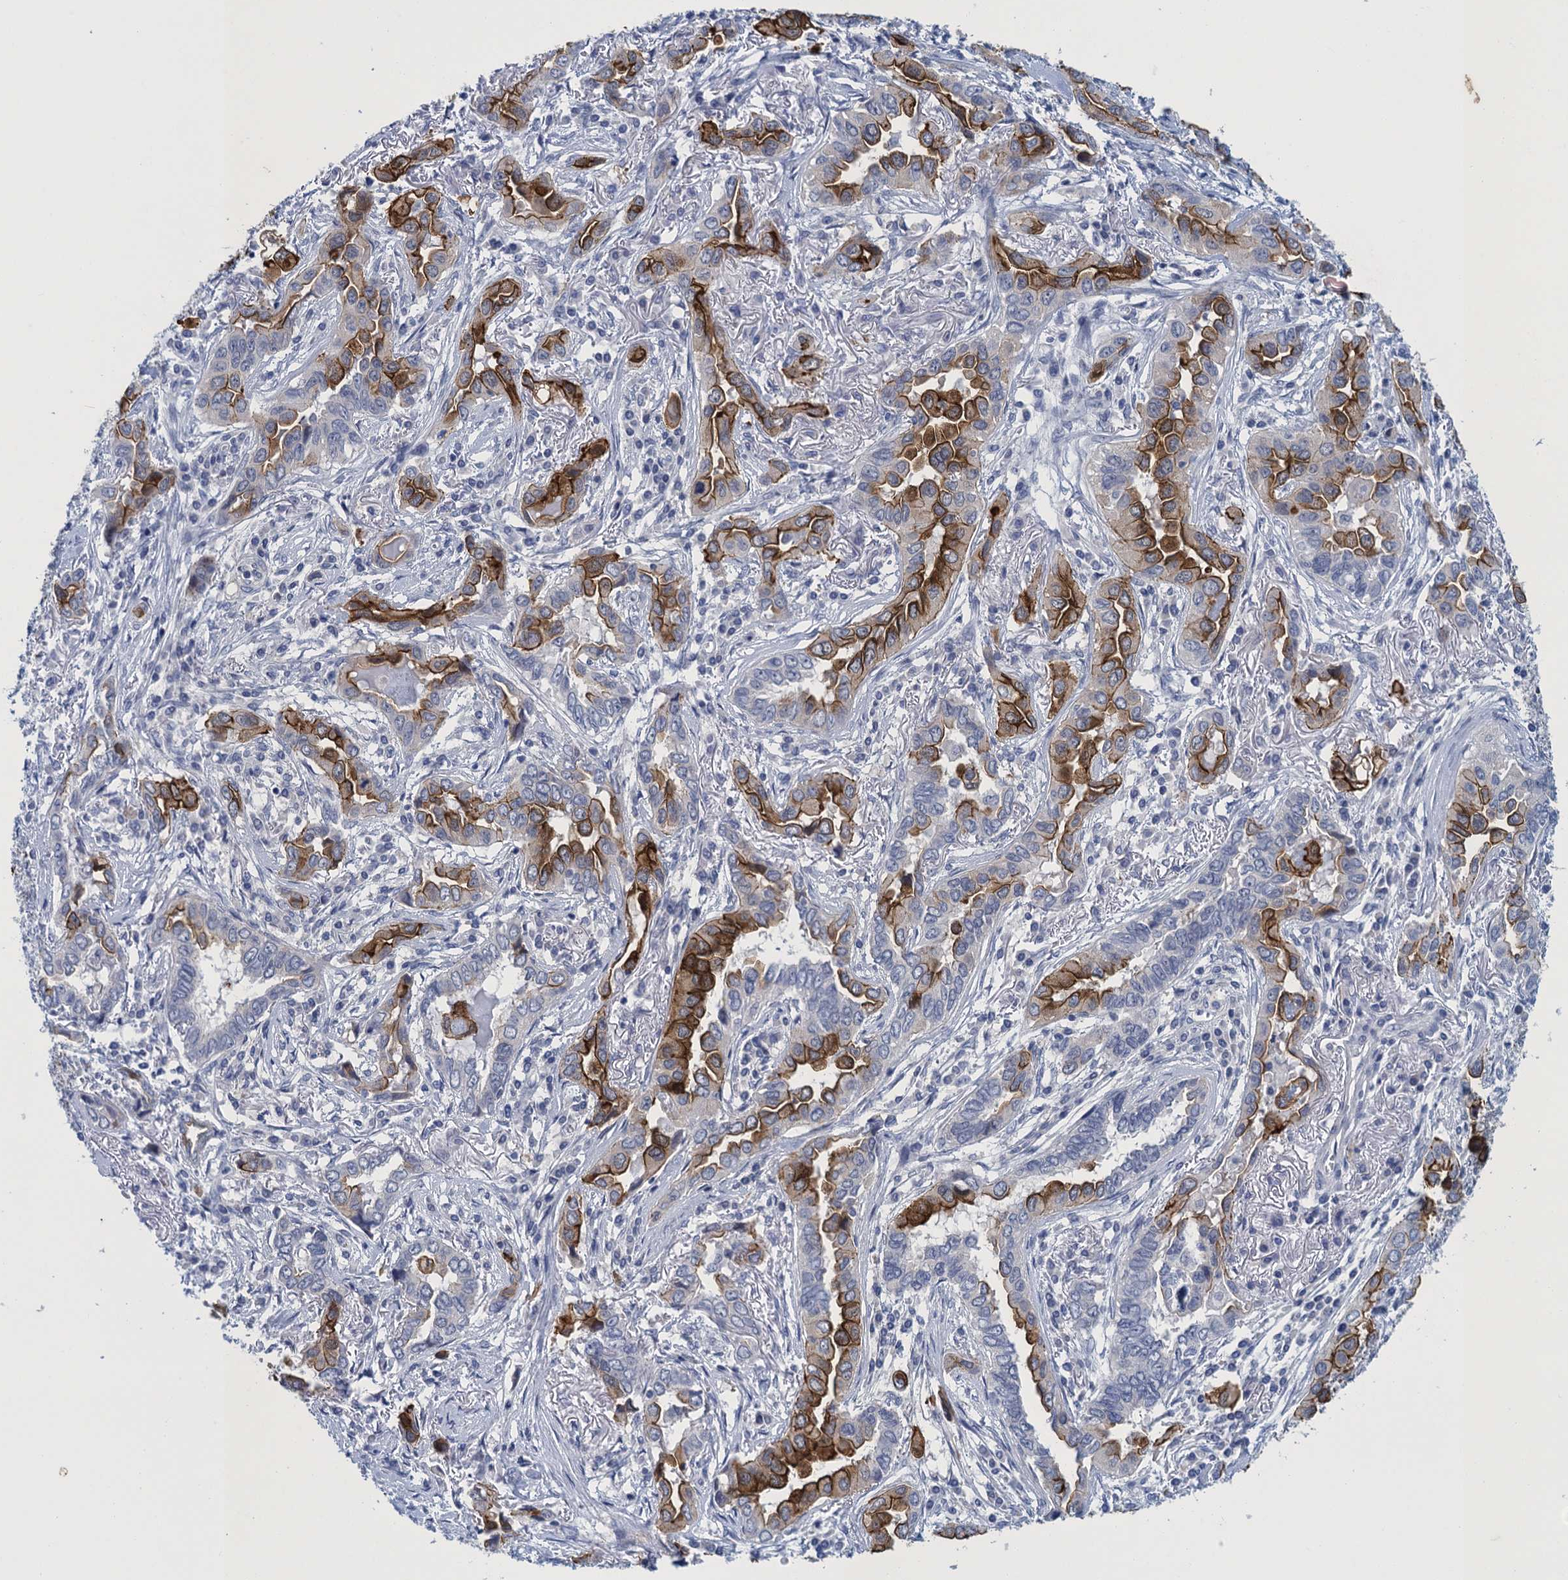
{"staining": {"intensity": "moderate", "quantity": "25%-75%", "location": "cytoplasmic/membranous"}, "tissue": "lung cancer", "cell_type": "Tumor cells", "image_type": "cancer", "snomed": [{"axis": "morphology", "description": "Adenocarcinoma, NOS"}, {"axis": "topography", "description": "Lung"}], "caption": "High-magnification brightfield microscopy of lung adenocarcinoma stained with DAB (3,3'-diaminobenzidine) (brown) and counterstained with hematoxylin (blue). tumor cells exhibit moderate cytoplasmic/membranous expression is present in approximately25%-75% of cells.", "gene": "SCEL", "patient": {"sex": "female", "age": 76}}